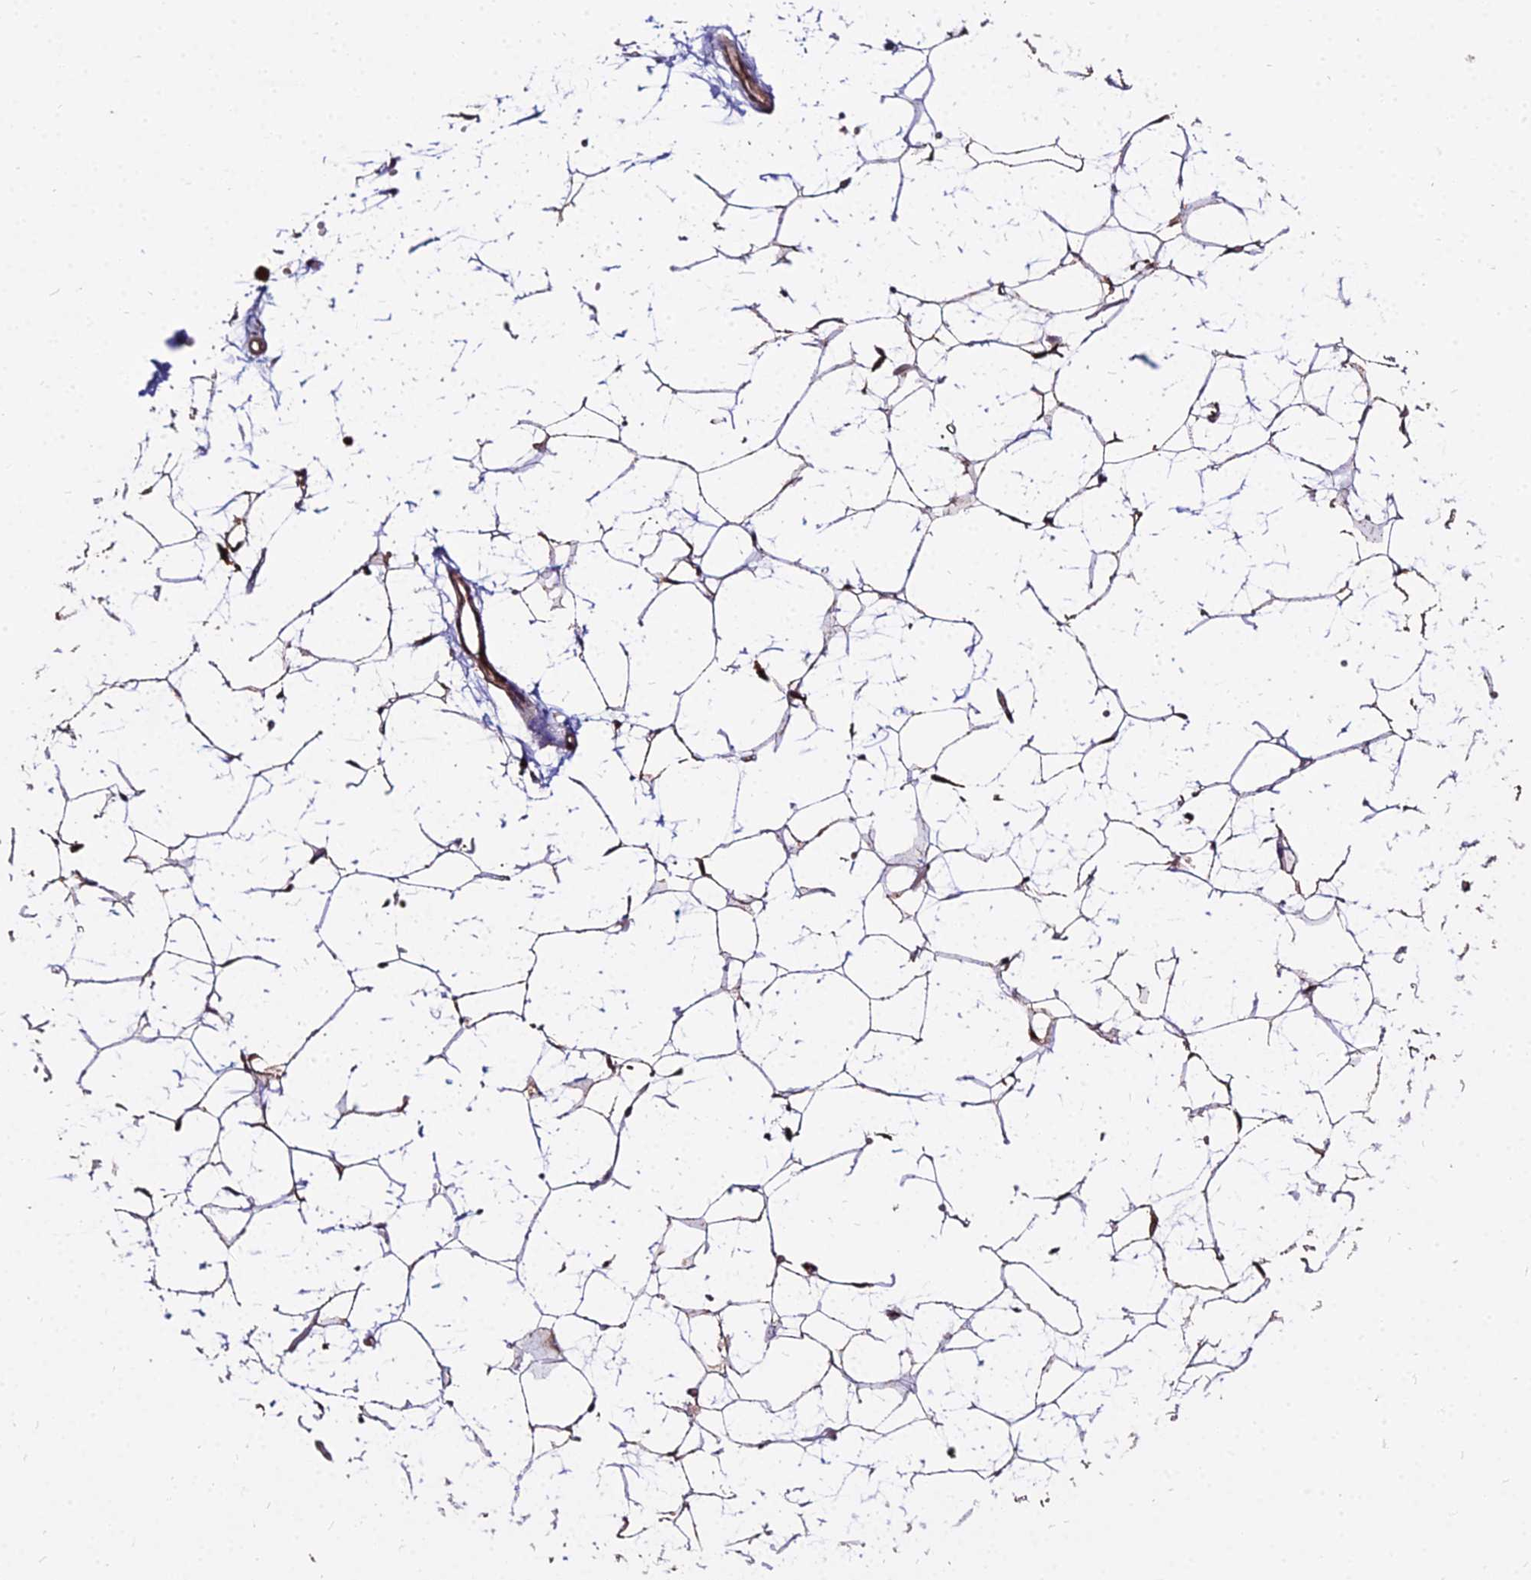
{"staining": {"intensity": "moderate", "quantity": "25%-75%", "location": "cytoplasmic/membranous"}, "tissue": "adipose tissue", "cell_type": "Adipocytes", "image_type": "normal", "snomed": [{"axis": "morphology", "description": "Normal tissue, NOS"}, {"axis": "topography", "description": "Breast"}], "caption": "High-magnification brightfield microscopy of unremarkable adipose tissue stained with DAB (3,3'-diaminobenzidine) (brown) and counterstained with hematoxylin (blue). adipocytes exhibit moderate cytoplasmic/membranous staining is present in about25%-75% of cells.", "gene": "ENSG00000258465", "patient": {"sex": "female", "age": 23}}